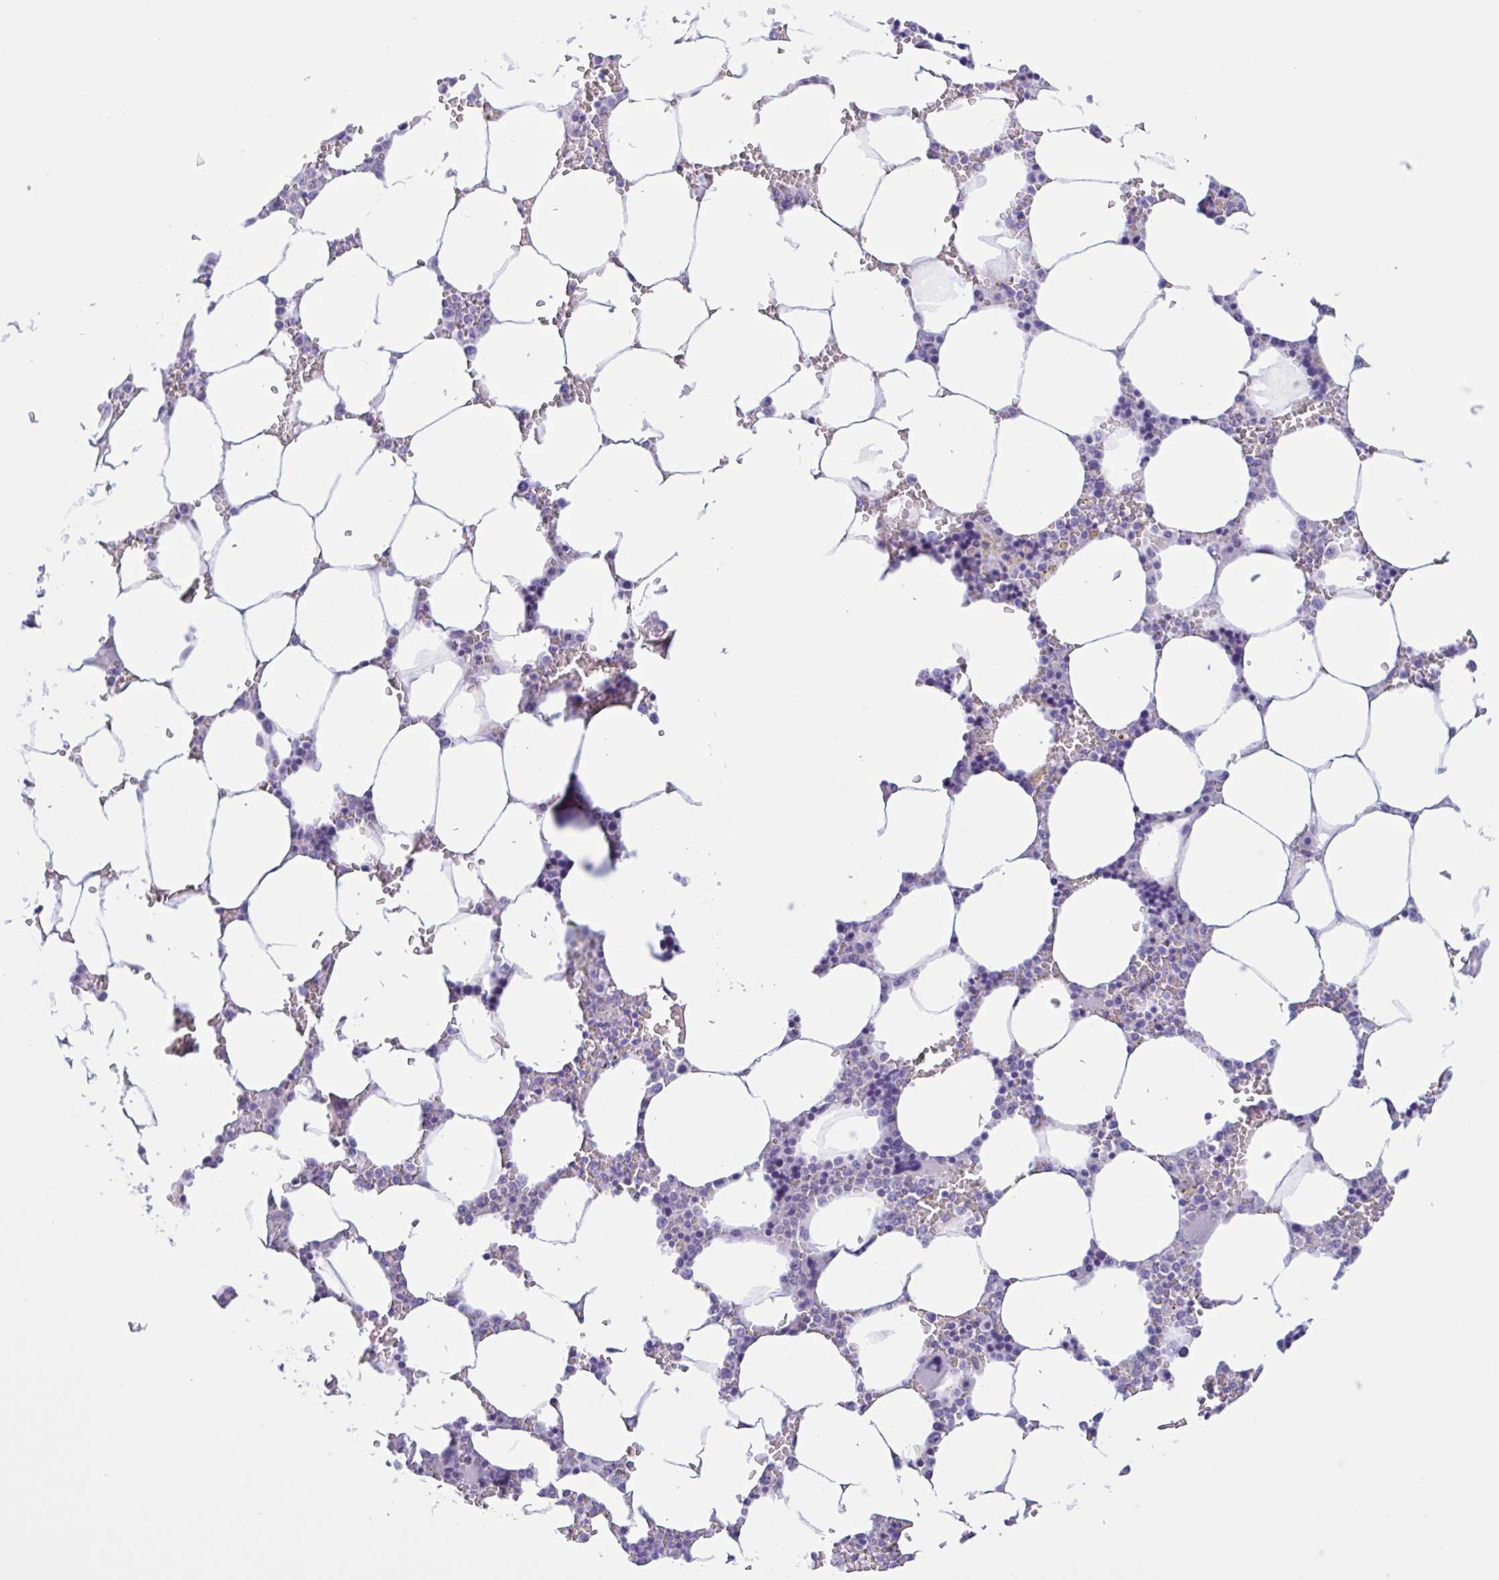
{"staining": {"intensity": "negative", "quantity": "none", "location": "none"}, "tissue": "bone marrow", "cell_type": "Hematopoietic cells", "image_type": "normal", "snomed": [{"axis": "morphology", "description": "Normal tissue, NOS"}, {"axis": "topography", "description": "Bone marrow"}], "caption": "The IHC micrograph has no significant expression in hematopoietic cells of bone marrow. (IHC, brightfield microscopy, high magnification).", "gene": "AHCYL2", "patient": {"sex": "male", "age": 64}}